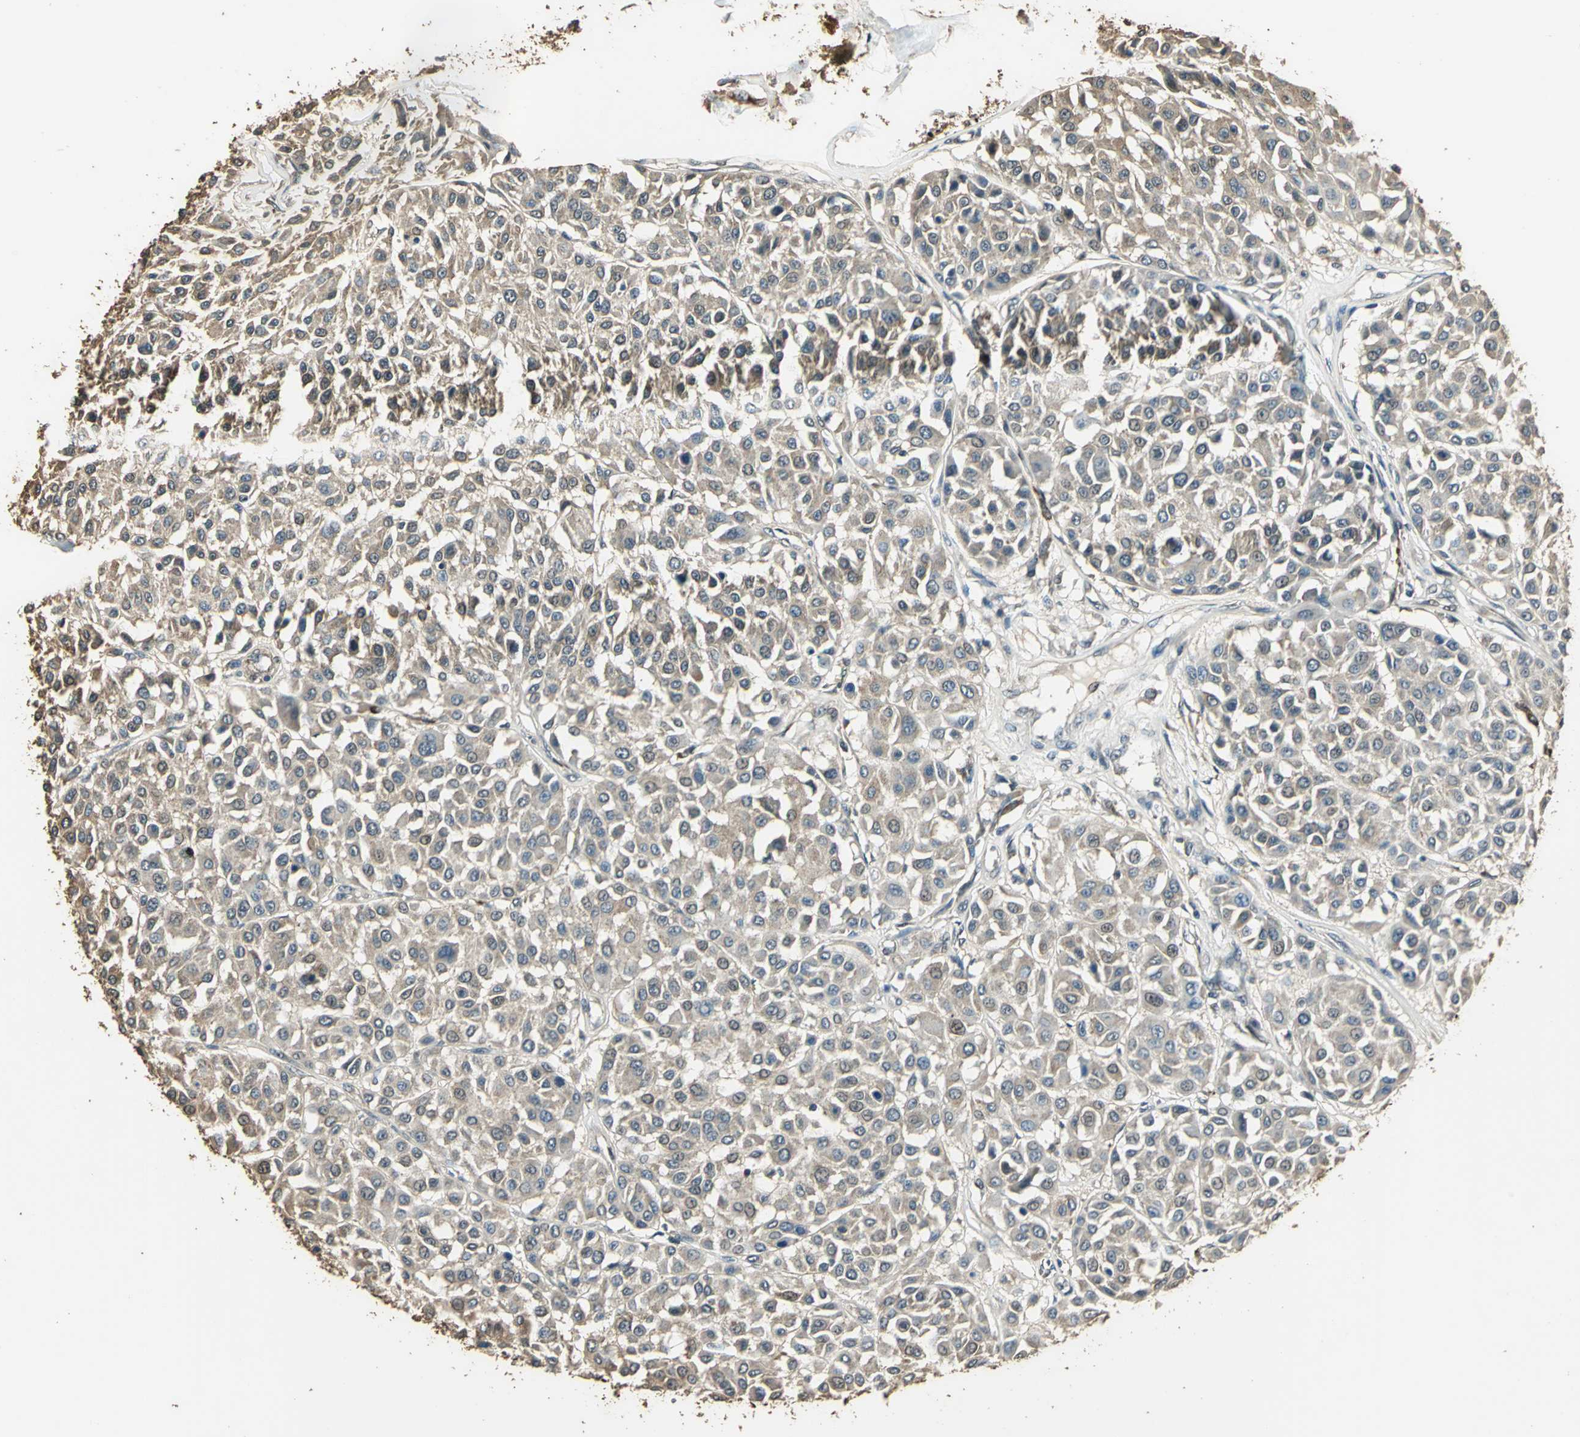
{"staining": {"intensity": "weak", "quantity": ">75%", "location": "cytoplasmic/membranous"}, "tissue": "melanoma", "cell_type": "Tumor cells", "image_type": "cancer", "snomed": [{"axis": "morphology", "description": "Malignant melanoma, Metastatic site"}, {"axis": "topography", "description": "Soft tissue"}], "caption": "A histopathology image of human malignant melanoma (metastatic site) stained for a protein reveals weak cytoplasmic/membranous brown staining in tumor cells.", "gene": "TMPRSS4", "patient": {"sex": "male", "age": 41}}